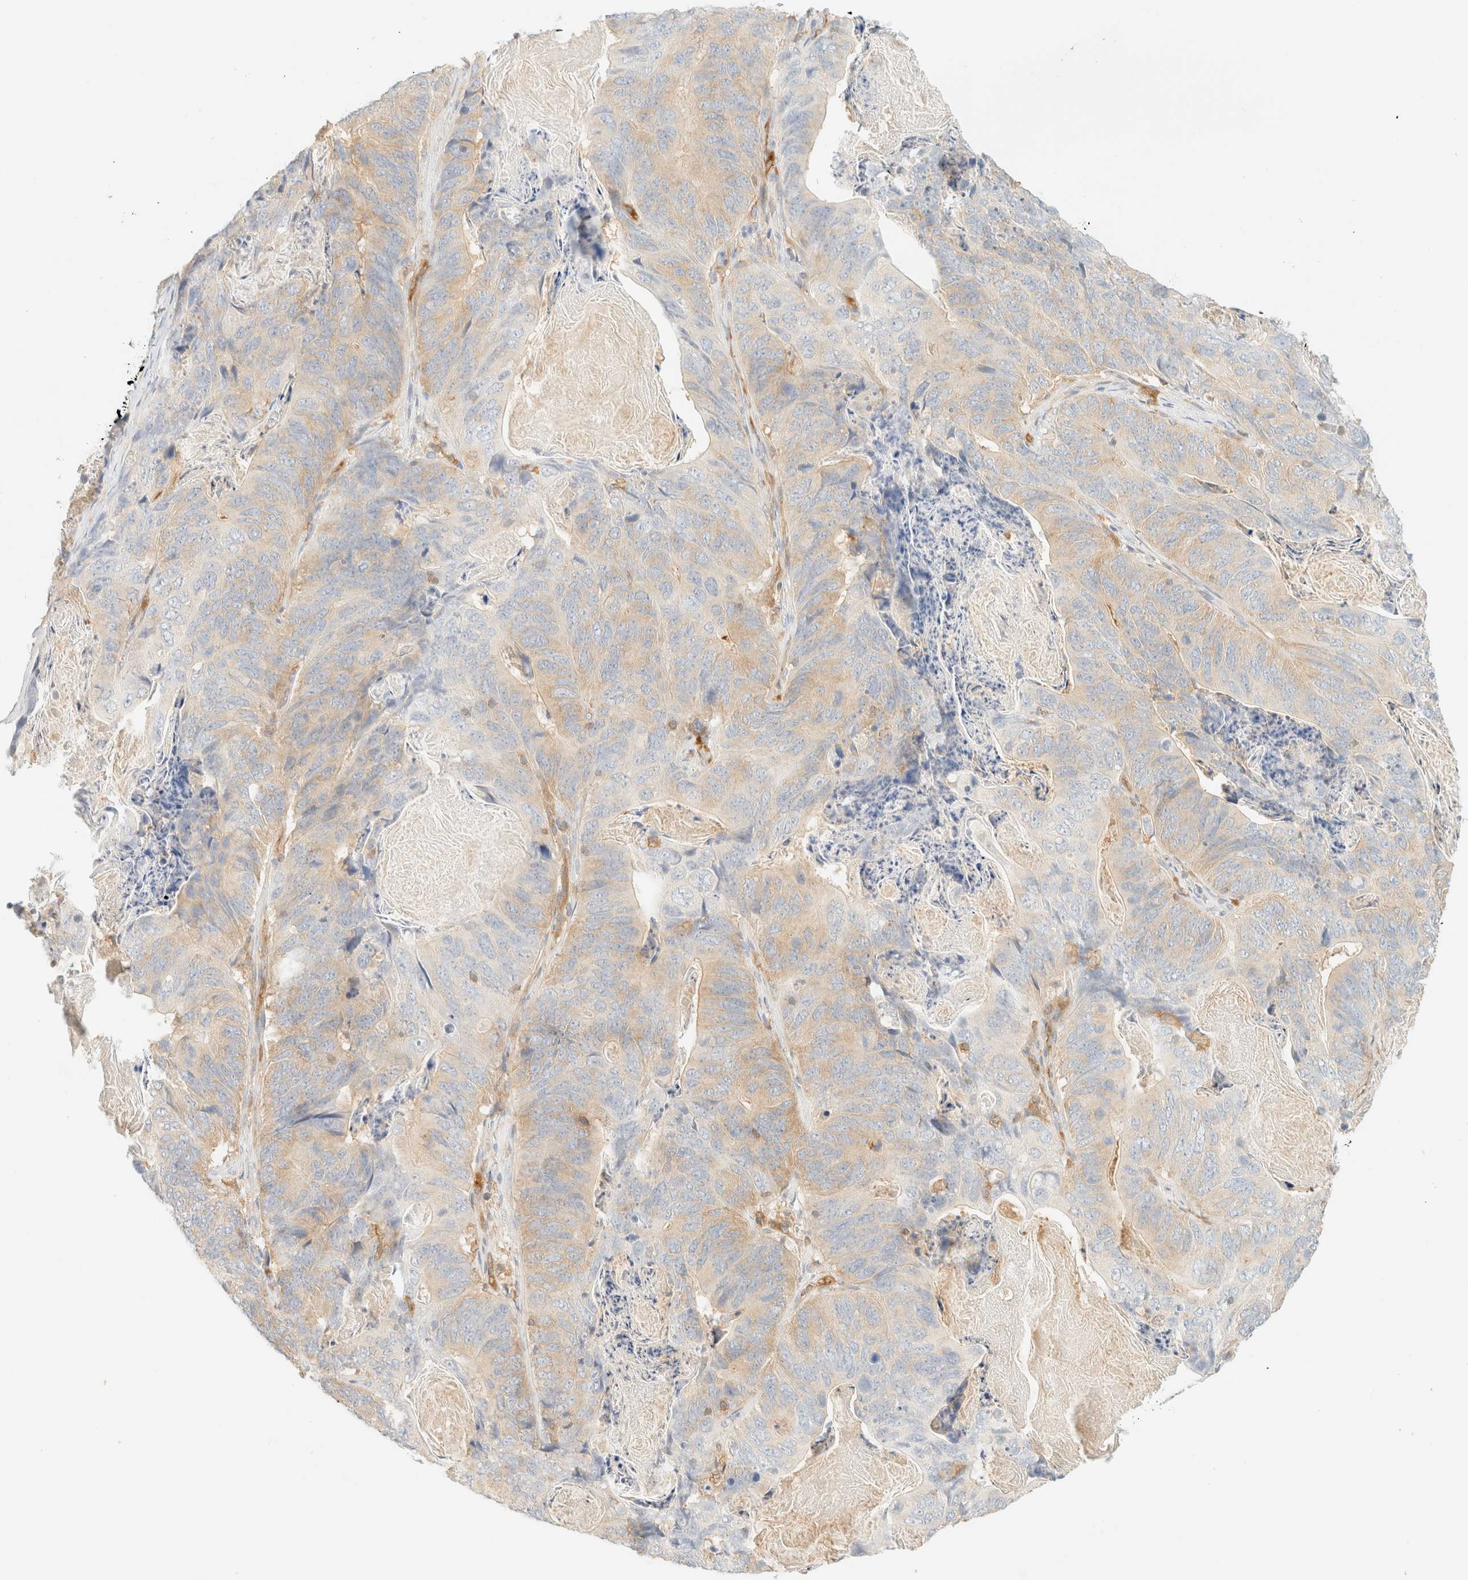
{"staining": {"intensity": "weak", "quantity": ">75%", "location": "cytoplasmic/membranous"}, "tissue": "stomach cancer", "cell_type": "Tumor cells", "image_type": "cancer", "snomed": [{"axis": "morphology", "description": "Normal tissue, NOS"}, {"axis": "morphology", "description": "Adenocarcinoma, NOS"}, {"axis": "topography", "description": "Stomach"}], "caption": "Immunohistochemical staining of adenocarcinoma (stomach) exhibits low levels of weak cytoplasmic/membranous staining in about >75% of tumor cells.", "gene": "FHOD1", "patient": {"sex": "female", "age": 89}}